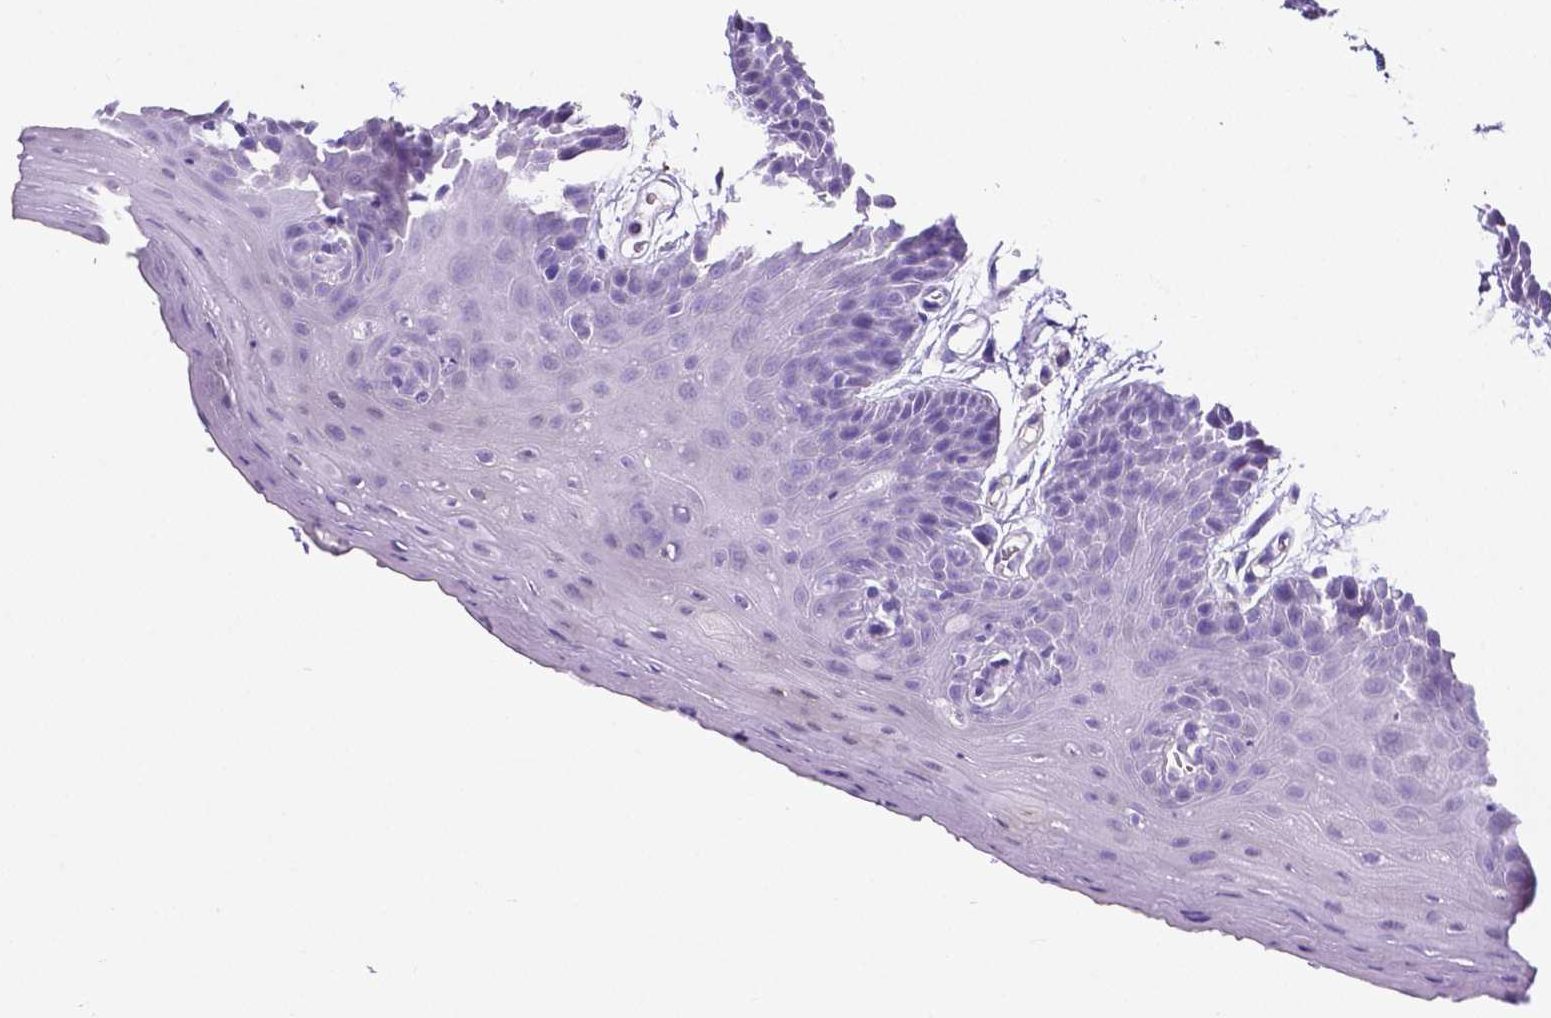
{"staining": {"intensity": "negative", "quantity": "none", "location": "none"}, "tissue": "oral mucosa", "cell_type": "Squamous epithelial cells", "image_type": "normal", "snomed": [{"axis": "morphology", "description": "Normal tissue, NOS"}, {"axis": "morphology", "description": "Squamous cell carcinoma, NOS"}, {"axis": "topography", "description": "Oral tissue"}, {"axis": "topography", "description": "Head-Neck"}], "caption": "This histopathology image is of benign oral mucosa stained with IHC to label a protein in brown with the nuclei are counter-stained blue. There is no positivity in squamous epithelial cells.", "gene": "MMP9", "patient": {"sex": "female", "age": 50}}